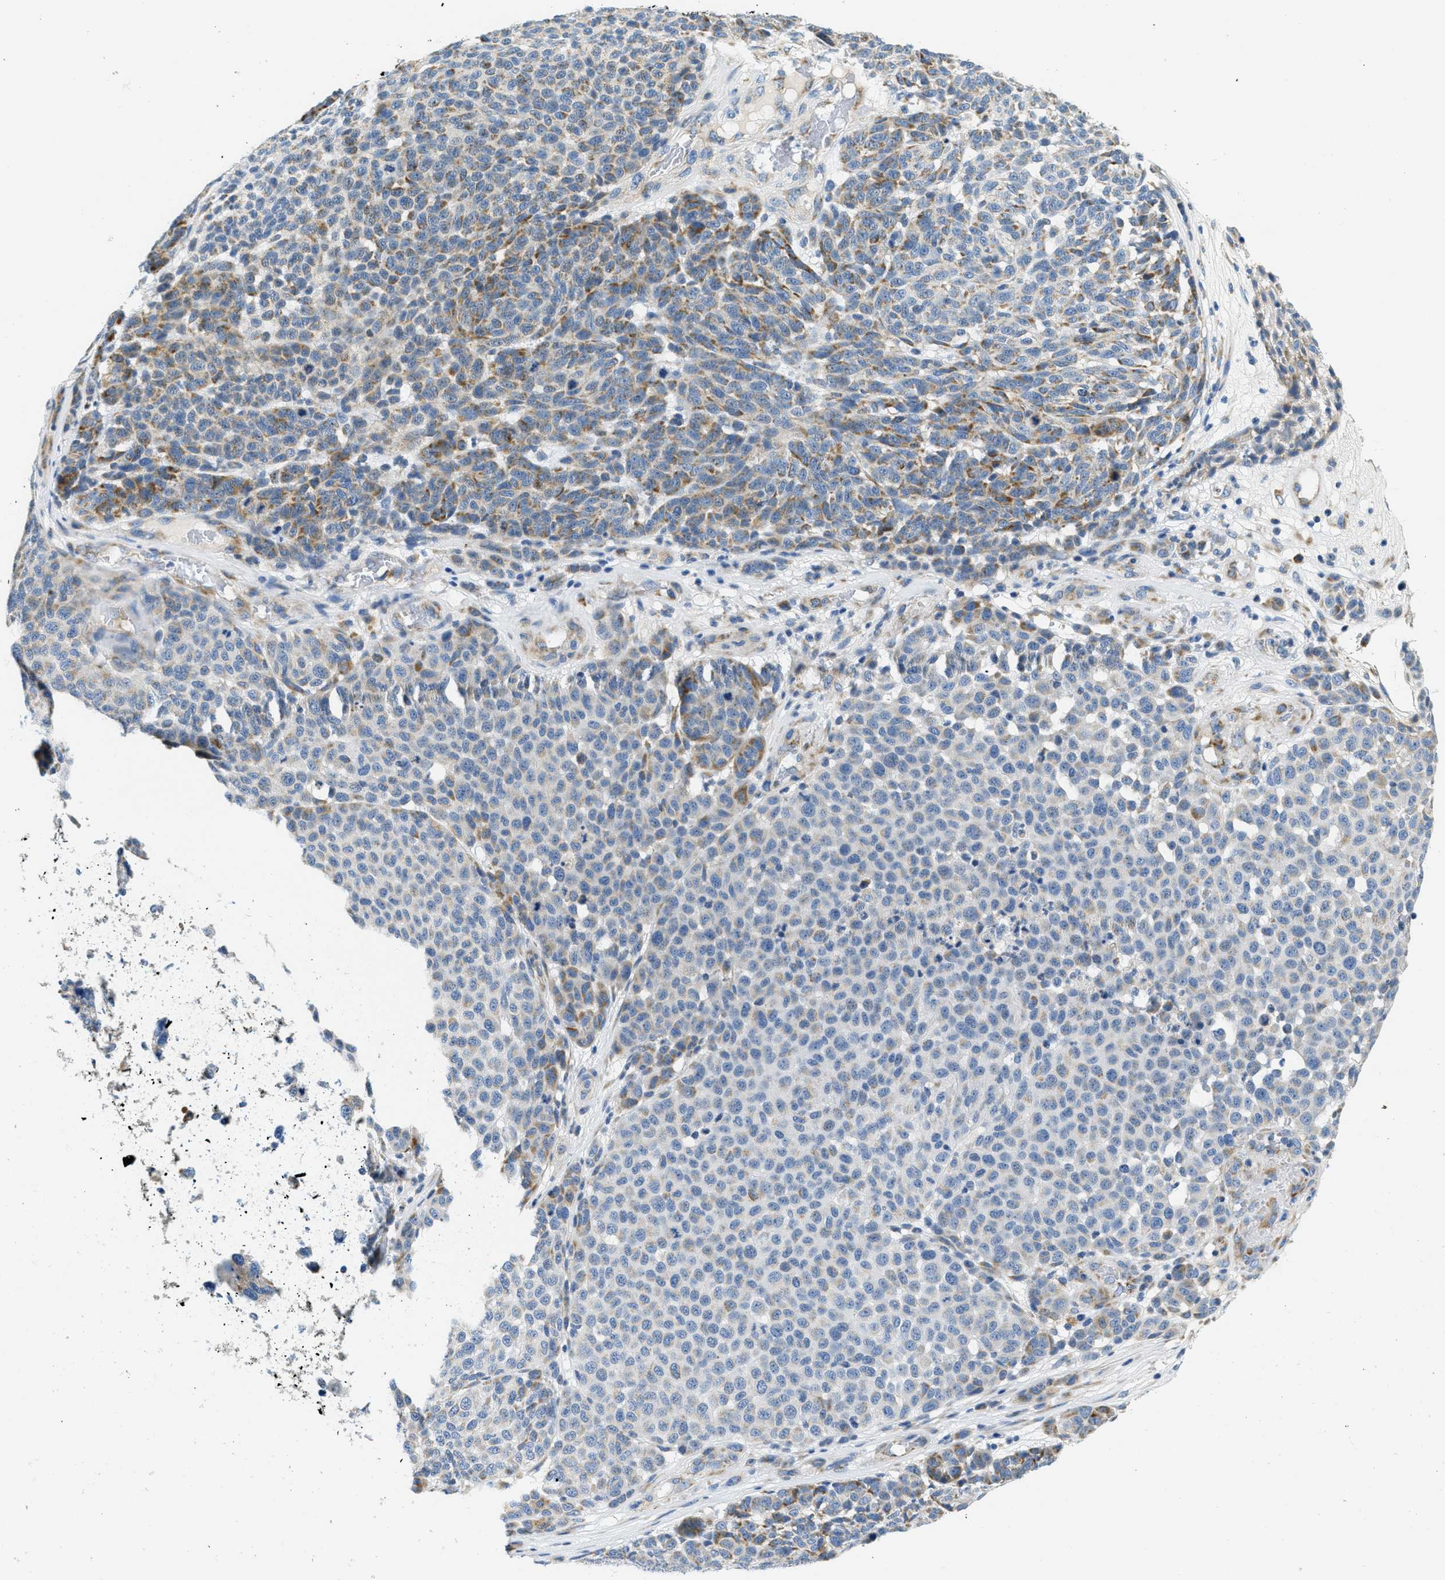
{"staining": {"intensity": "moderate", "quantity": "25%-75%", "location": "cytoplasmic/membranous"}, "tissue": "melanoma", "cell_type": "Tumor cells", "image_type": "cancer", "snomed": [{"axis": "morphology", "description": "Malignant melanoma, NOS"}, {"axis": "topography", "description": "Skin"}], "caption": "A medium amount of moderate cytoplasmic/membranous staining is seen in approximately 25%-75% of tumor cells in melanoma tissue.", "gene": "CA4", "patient": {"sex": "male", "age": 59}}